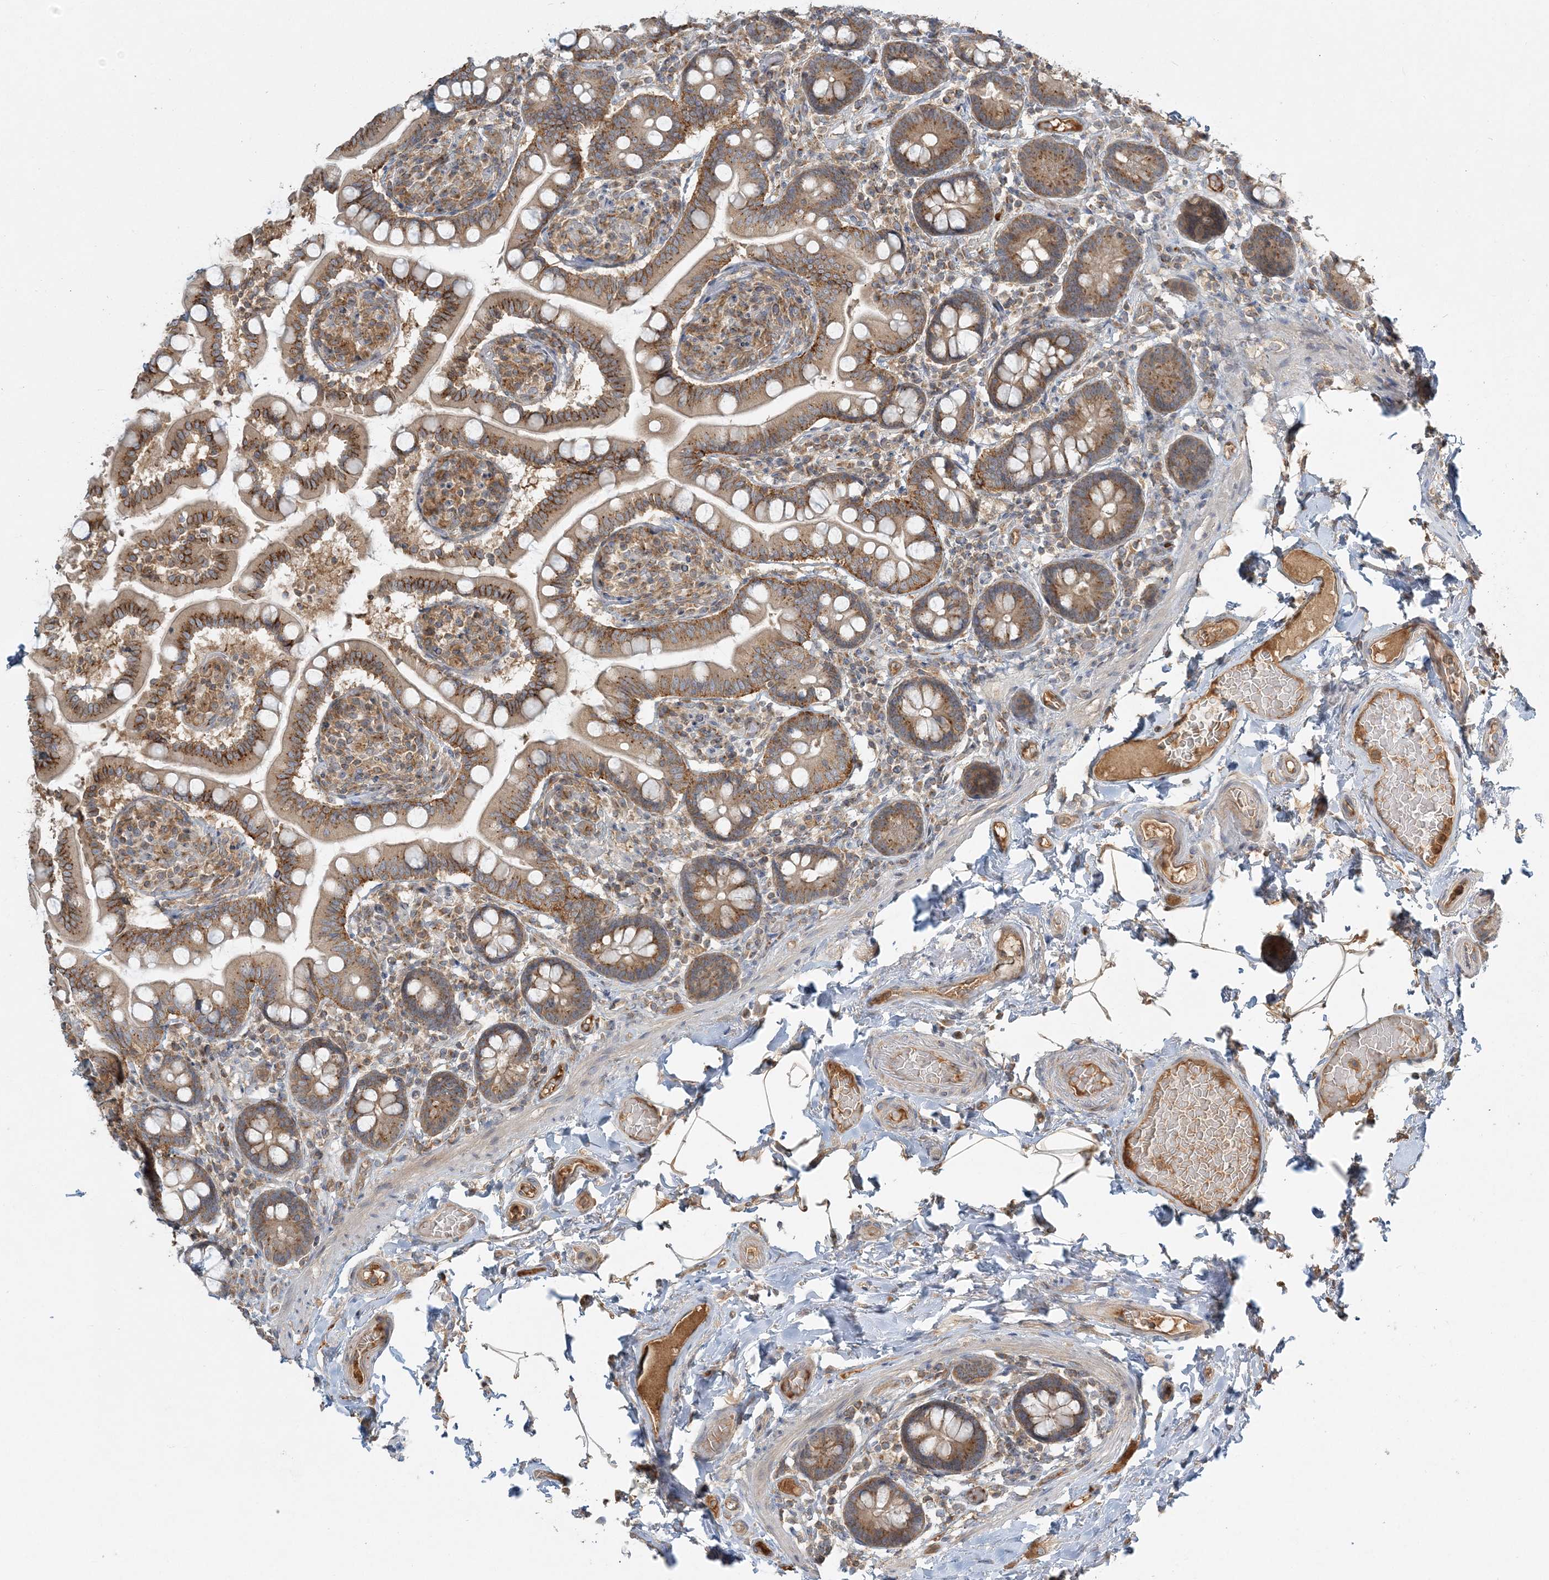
{"staining": {"intensity": "strong", "quantity": ">75%", "location": "cytoplasmic/membranous"}, "tissue": "small intestine", "cell_type": "Glandular cells", "image_type": "normal", "snomed": [{"axis": "morphology", "description": "Normal tissue, NOS"}, {"axis": "topography", "description": "Small intestine"}], "caption": "IHC of unremarkable human small intestine exhibits high levels of strong cytoplasmic/membranous staining in about >75% of glandular cells. (Stains: DAB (3,3'-diaminobenzidine) in brown, nuclei in blue, Microscopy: brightfield microscopy at high magnification).", "gene": "AP1AR", "patient": {"sex": "female", "age": 64}}